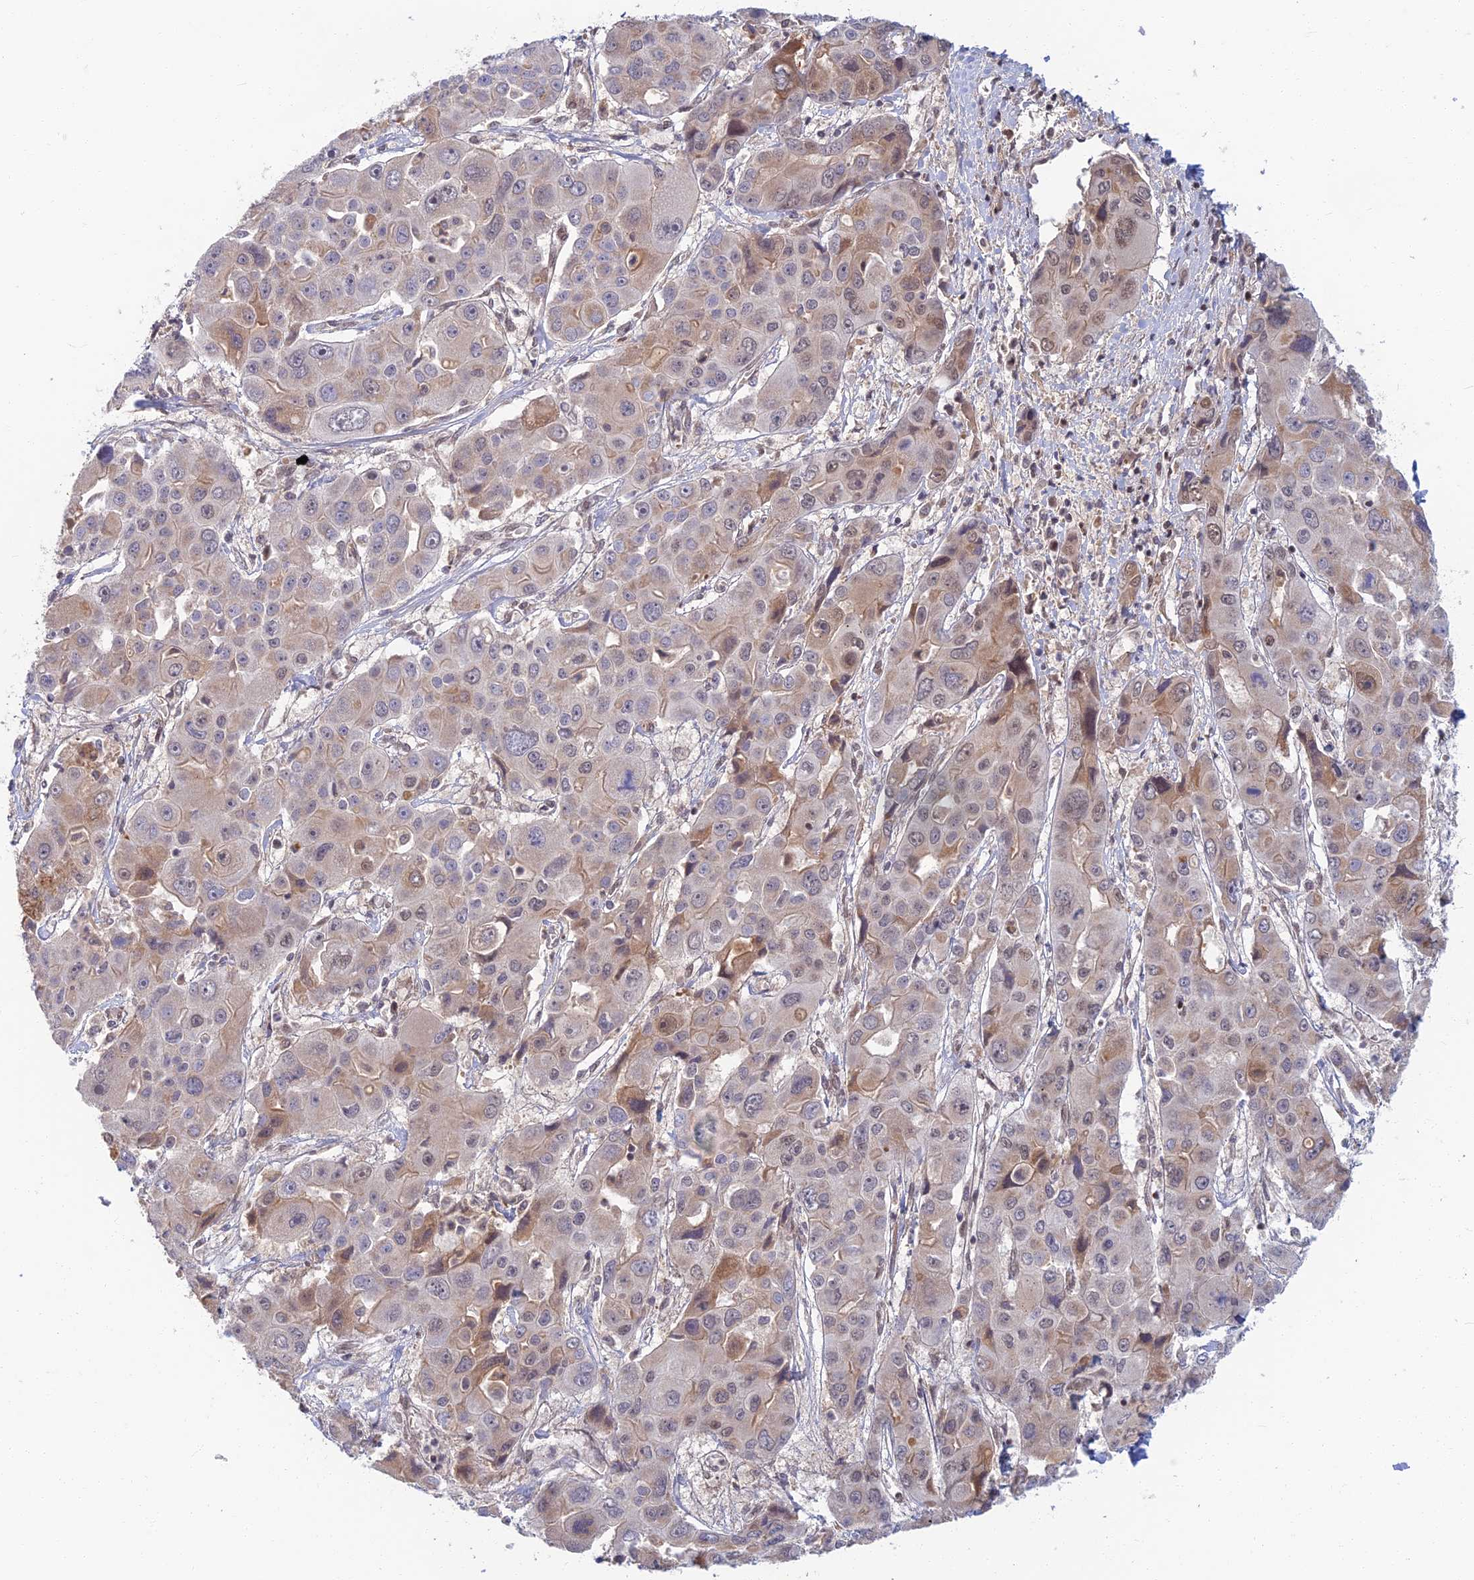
{"staining": {"intensity": "weak", "quantity": "<25%", "location": "cytoplasmic/membranous"}, "tissue": "liver cancer", "cell_type": "Tumor cells", "image_type": "cancer", "snomed": [{"axis": "morphology", "description": "Cholangiocarcinoma"}, {"axis": "topography", "description": "Liver"}], "caption": "Immunohistochemical staining of human liver cancer (cholangiocarcinoma) exhibits no significant expression in tumor cells. The staining is performed using DAB (3,3'-diaminobenzidine) brown chromogen with nuclei counter-stained in using hematoxylin.", "gene": "TCEA2", "patient": {"sex": "male", "age": 67}}